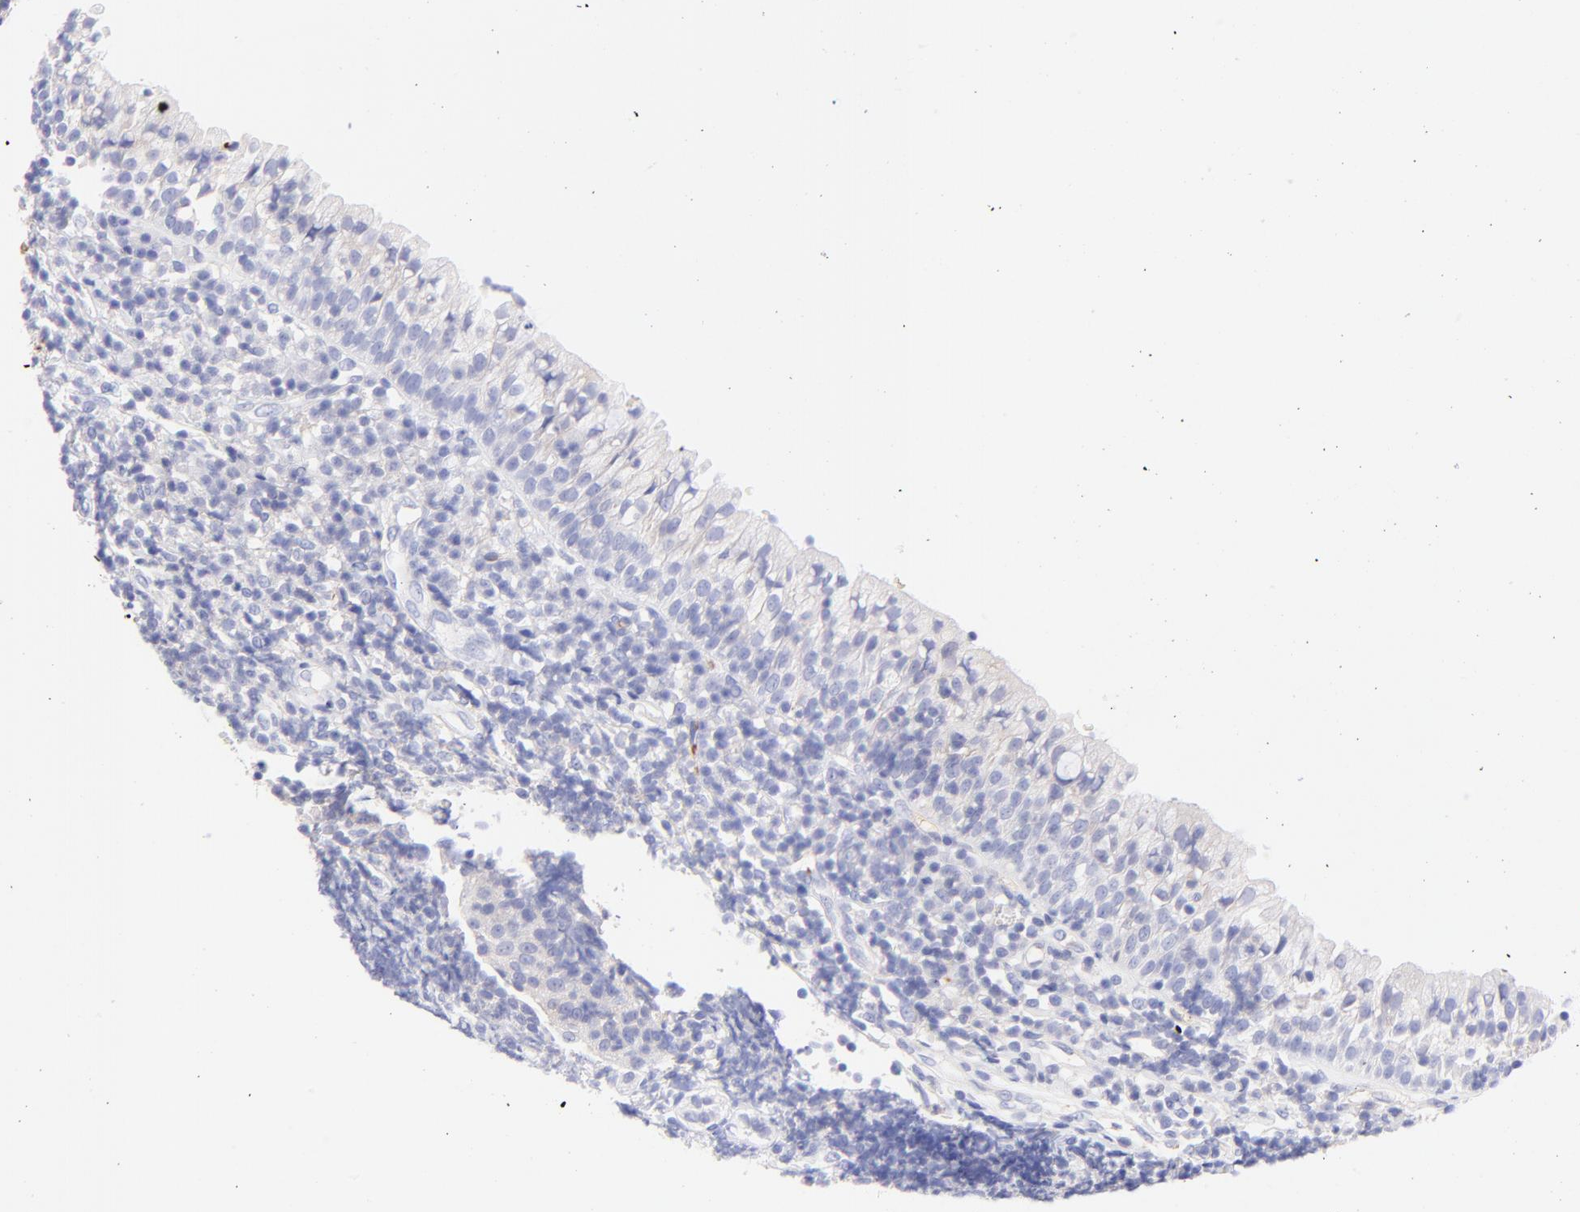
{"staining": {"intensity": "negative", "quantity": "none", "location": "none"}, "tissue": "tonsil", "cell_type": "Germinal center cells", "image_type": "normal", "snomed": [{"axis": "morphology", "description": "Normal tissue, NOS"}, {"axis": "topography", "description": "Tonsil"}], "caption": "Protein analysis of benign tonsil shows no significant expression in germinal center cells.", "gene": "FRMPD3", "patient": {"sex": "female", "age": 40}}